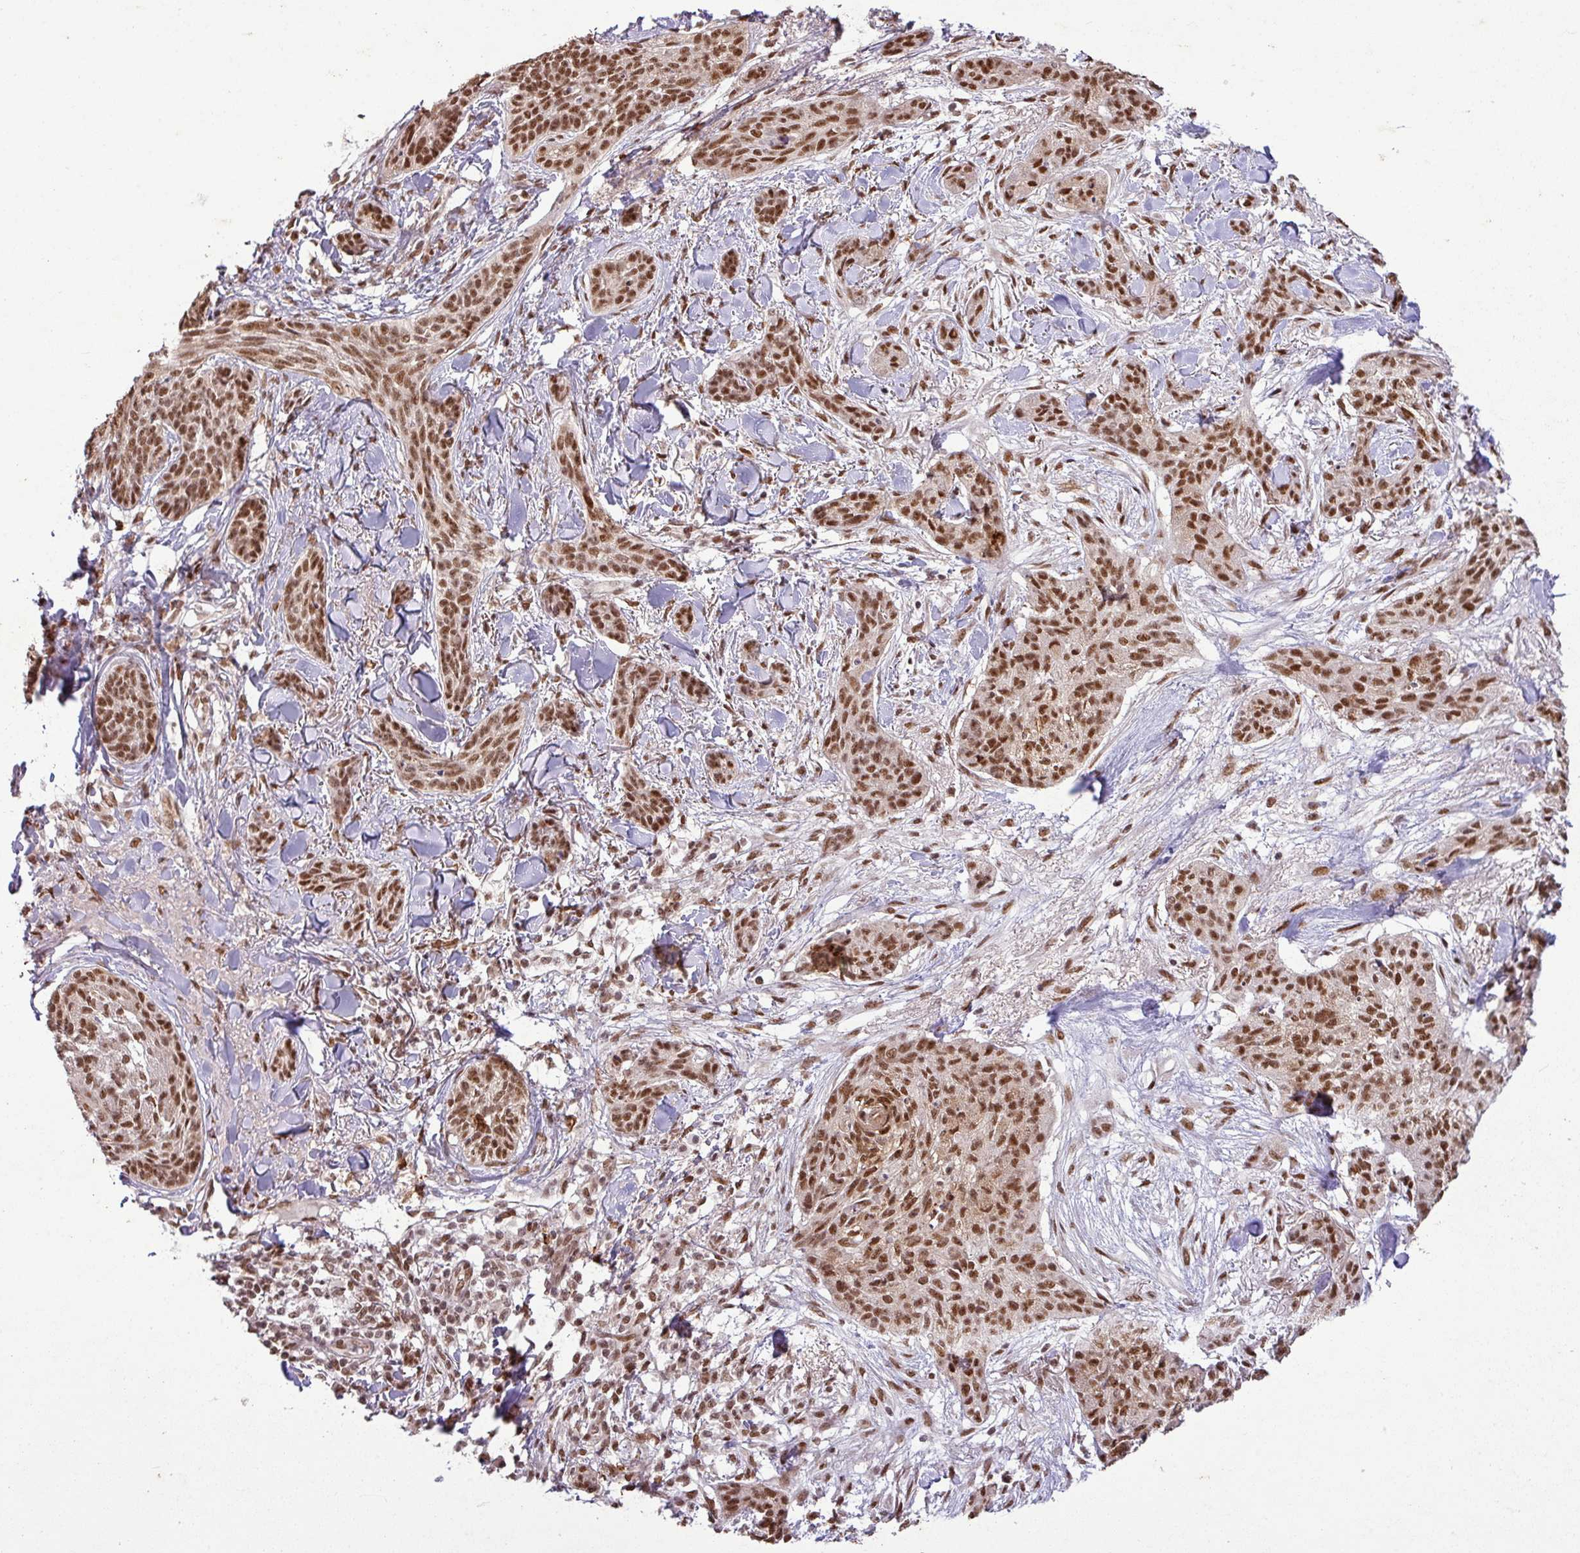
{"staining": {"intensity": "strong", "quantity": ">75%", "location": "nuclear"}, "tissue": "skin cancer", "cell_type": "Tumor cells", "image_type": "cancer", "snomed": [{"axis": "morphology", "description": "Basal cell carcinoma"}, {"axis": "topography", "description": "Skin"}], "caption": "An image of human skin basal cell carcinoma stained for a protein exhibits strong nuclear brown staining in tumor cells.", "gene": "SRSF2", "patient": {"sex": "male", "age": 52}}